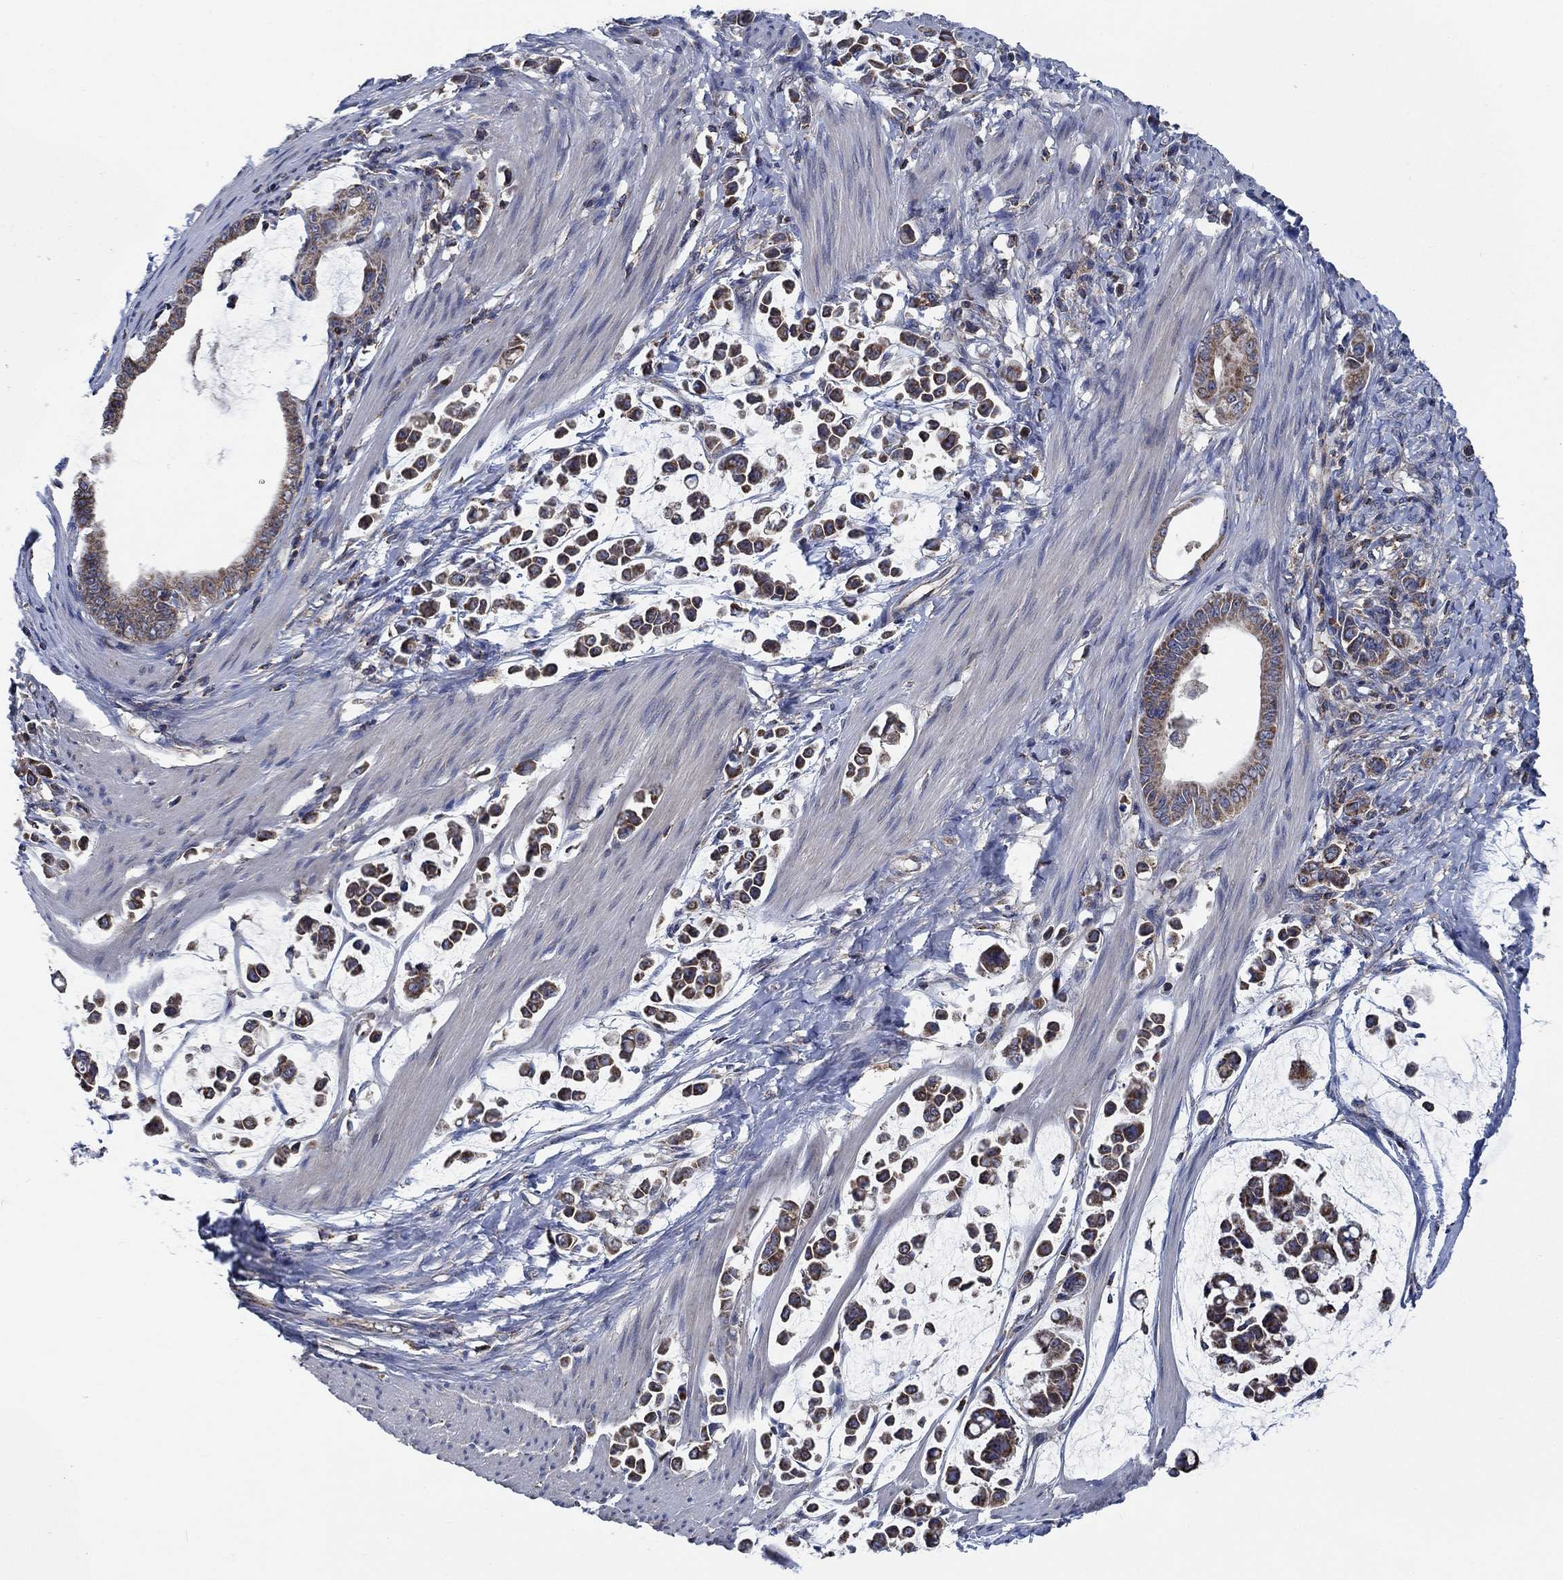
{"staining": {"intensity": "moderate", "quantity": ">75%", "location": "cytoplasmic/membranous"}, "tissue": "stomach cancer", "cell_type": "Tumor cells", "image_type": "cancer", "snomed": [{"axis": "morphology", "description": "Adenocarcinoma, NOS"}, {"axis": "topography", "description": "Stomach"}], "caption": "Immunohistochemistry staining of stomach adenocarcinoma, which exhibits medium levels of moderate cytoplasmic/membranous staining in approximately >75% of tumor cells indicating moderate cytoplasmic/membranous protein staining. The staining was performed using DAB (brown) for protein detection and nuclei were counterstained in hematoxylin (blue).", "gene": "STXBP6", "patient": {"sex": "male", "age": 82}}